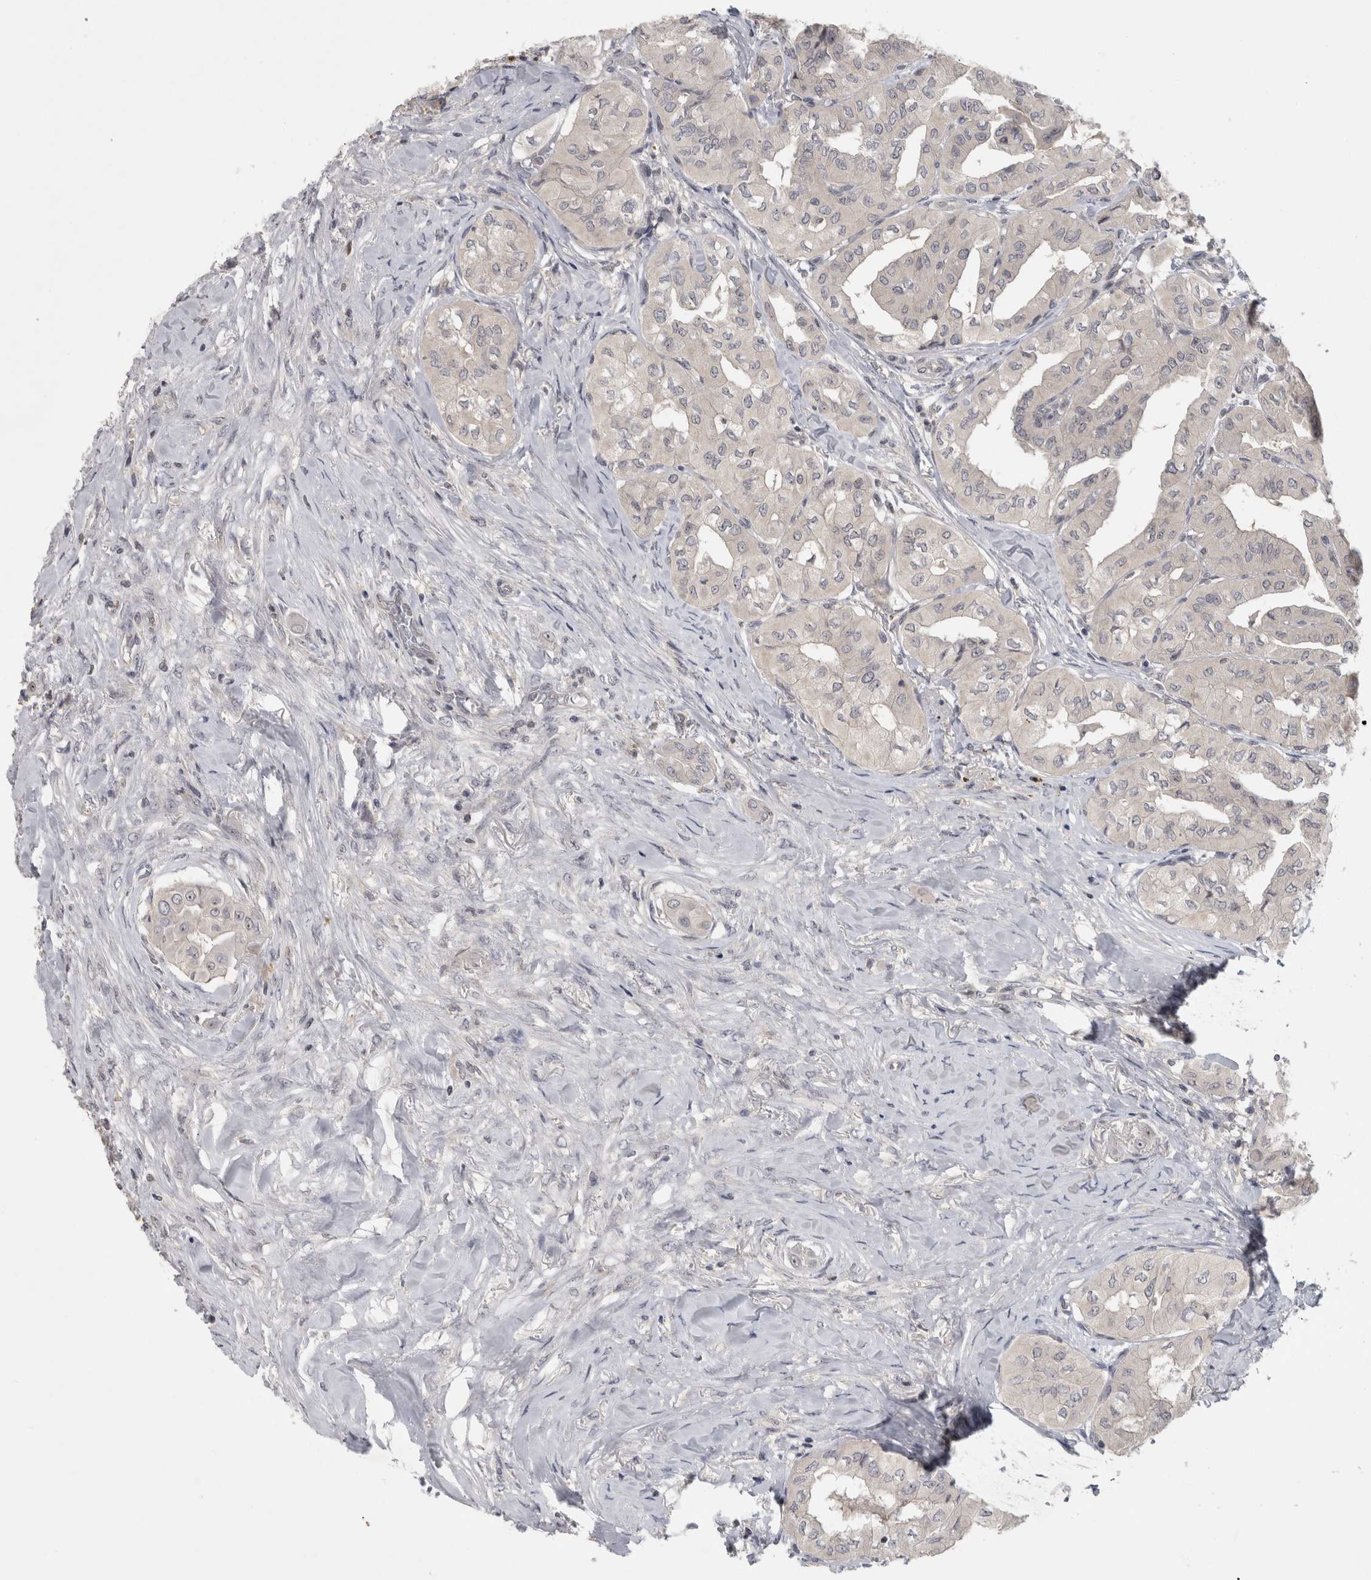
{"staining": {"intensity": "negative", "quantity": "none", "location": "none"}, "tissue": "thyroid cancer", "cell_type": "Tumor cells", "image_type": "cancer", "snomed": [{"axis": "morphology", "description": "Papillary adenocarcinoma, NOS"}, {"axis": "topography", "description": "Thyroid gland"}], "caption": "Immunohistochemistry photomicrograph of human thyroid cancer stained for a protein (brown), which demonstrates no staining in tumor cells.", "gene": "RBM28", "patient": {"sex": "female", "age": 59}}